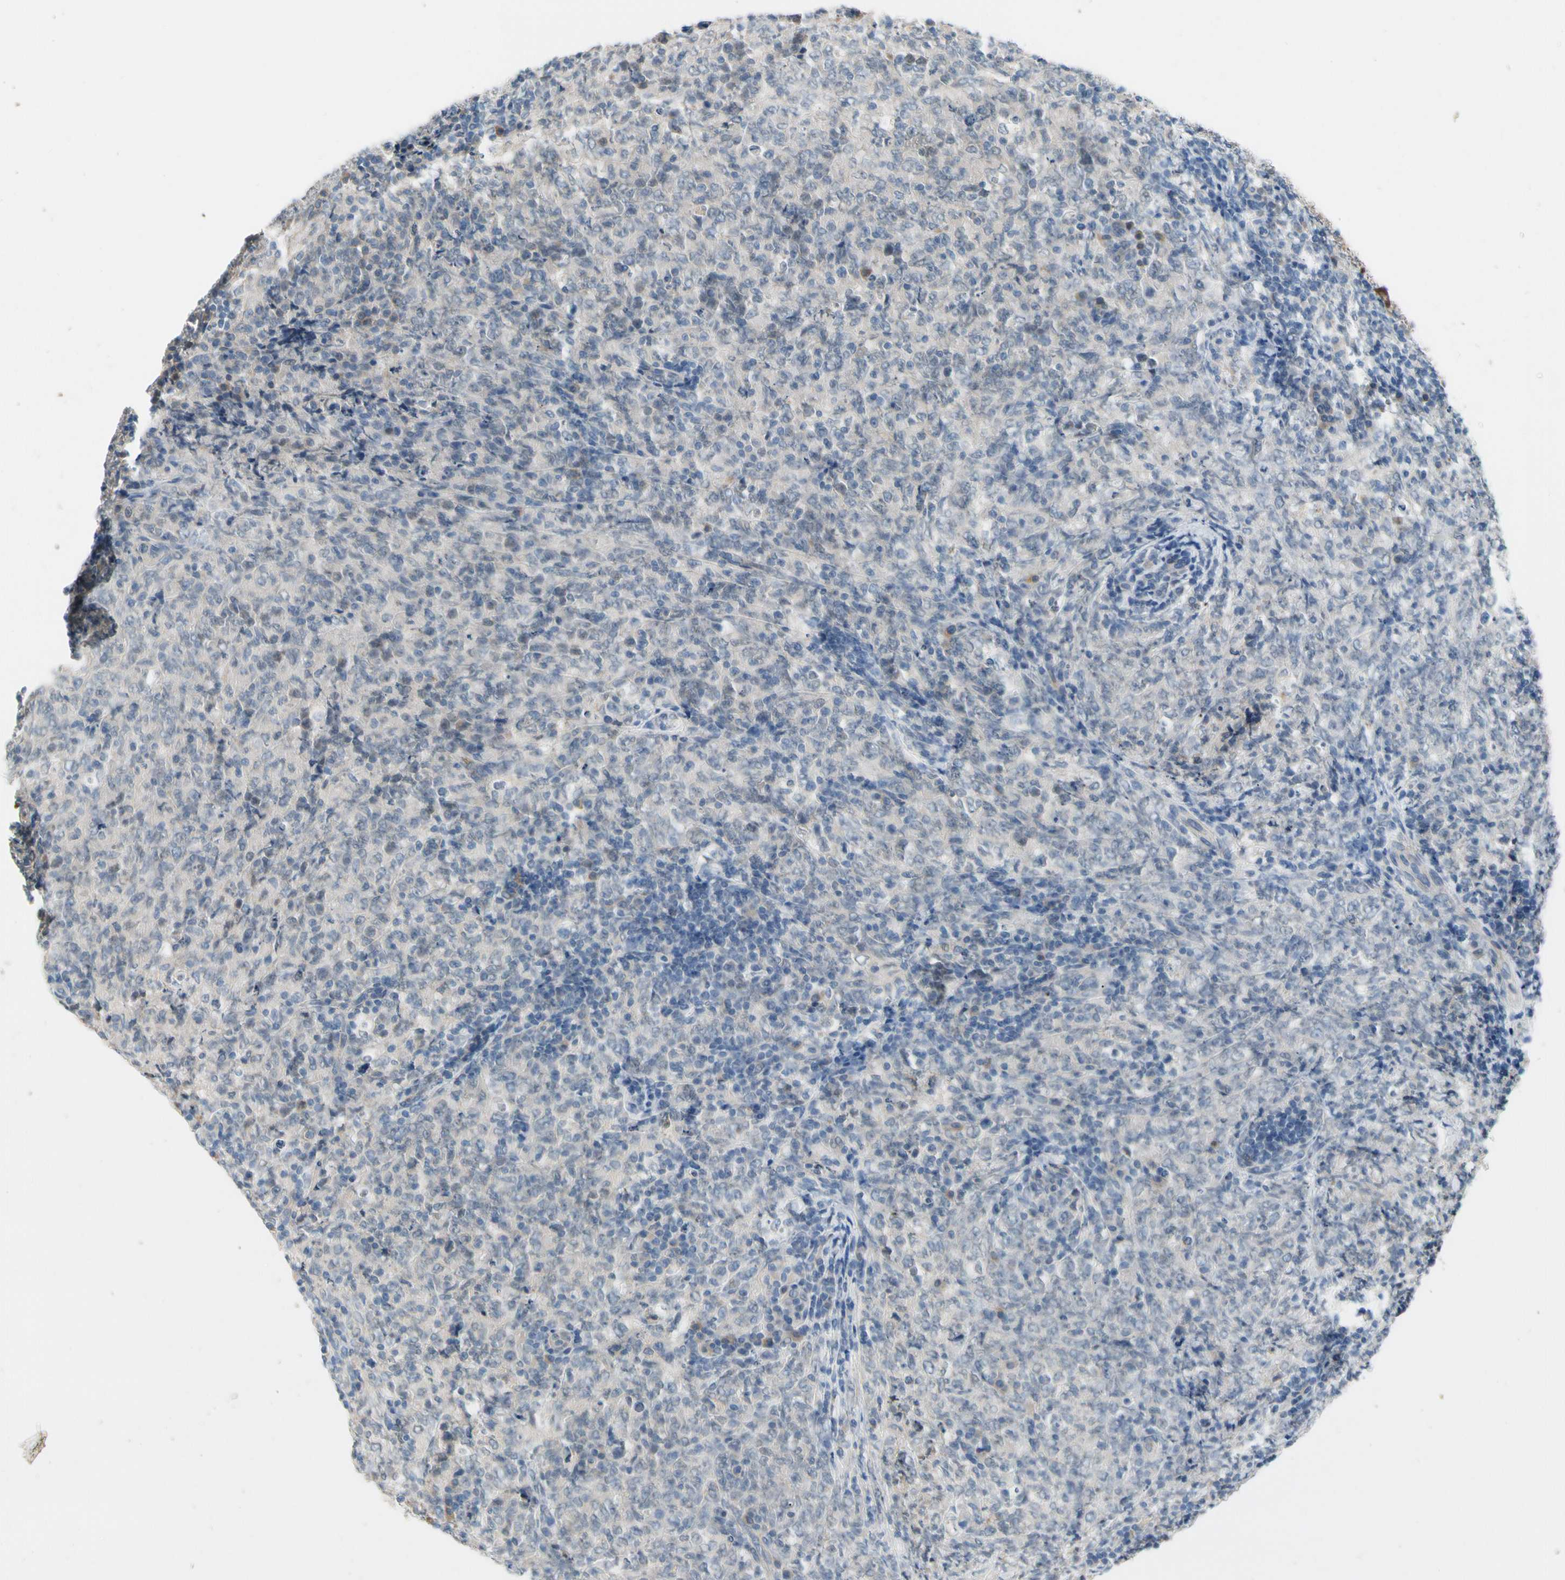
{"staining": {"intensity": "negative", "quantity": "none", "location": "none"}, "tissue": "lymphoma", "cell_type": "Tumor cells", "image_type": "cancer", "snomed": [{"axis": "morphology", "description": "Malignant lymphoma, non-Hodgkin's type, High grade"}, {"axis": "topography", "description": "Tonsil"}], "caption": "DAB immunohistochemical staining of human lymphoma shows no significant staining in tumor cells.", "gene": "CNDP1", "patient": {"sex": "female", "age": 36}}